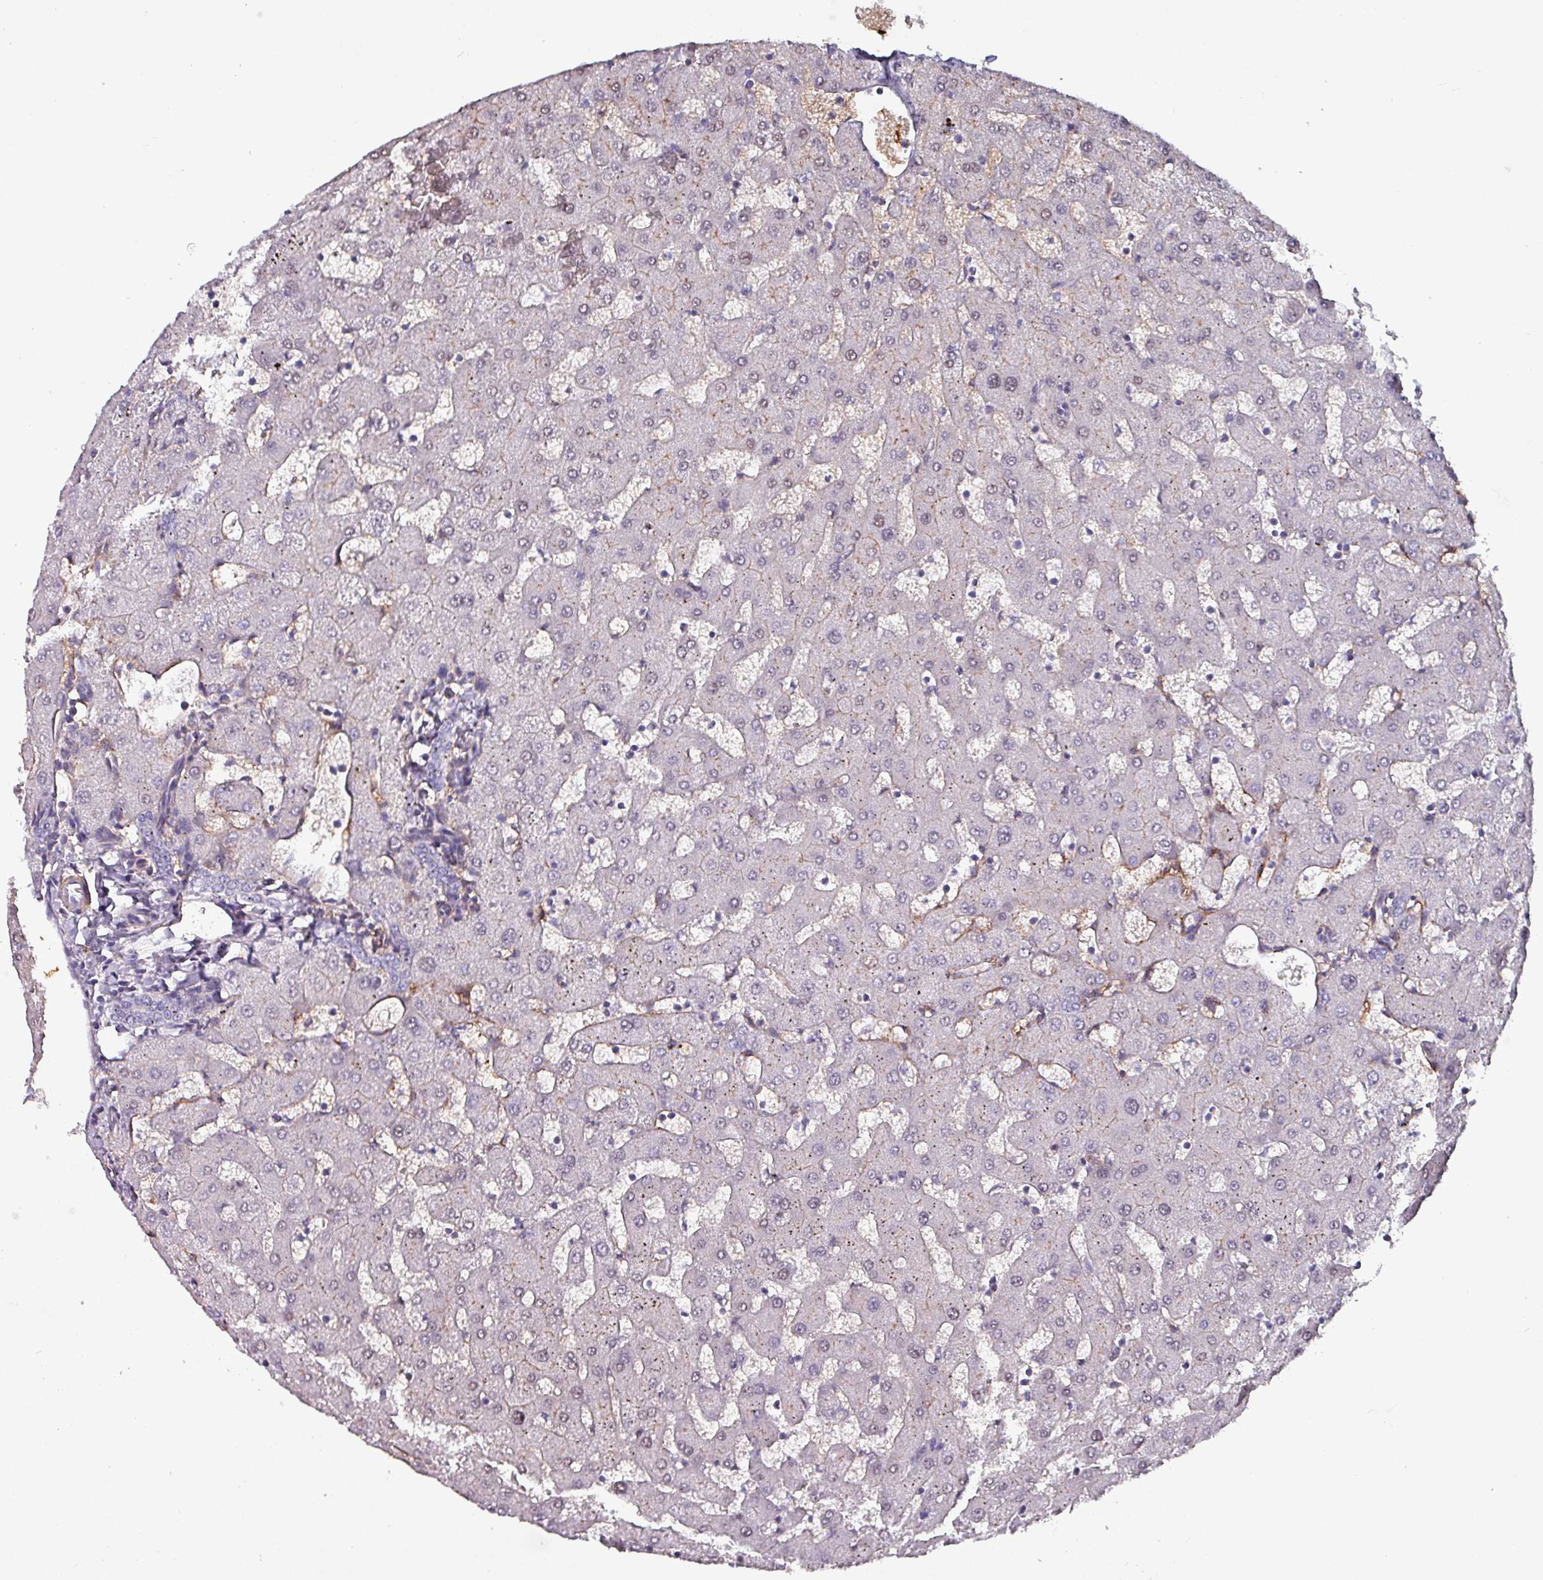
{"staining": {"intensity": "negative", "quantity": "none", "location": "none"}, "tissue": "liver", "cell_type": "Cholangiocytes", "image_type": "normal", "snomed": [{"axis": "morphology", "description": "Normal tissue, NOS"}, {"axis": "topography", "description": "Liver"}], "caption": "This is an immunohistochemistry (IHC) micrograph of benign liver. There is no staining in cholangiocytes.", "gene": "ZNF816", "patient": {"sex": "female", "age": 63}}